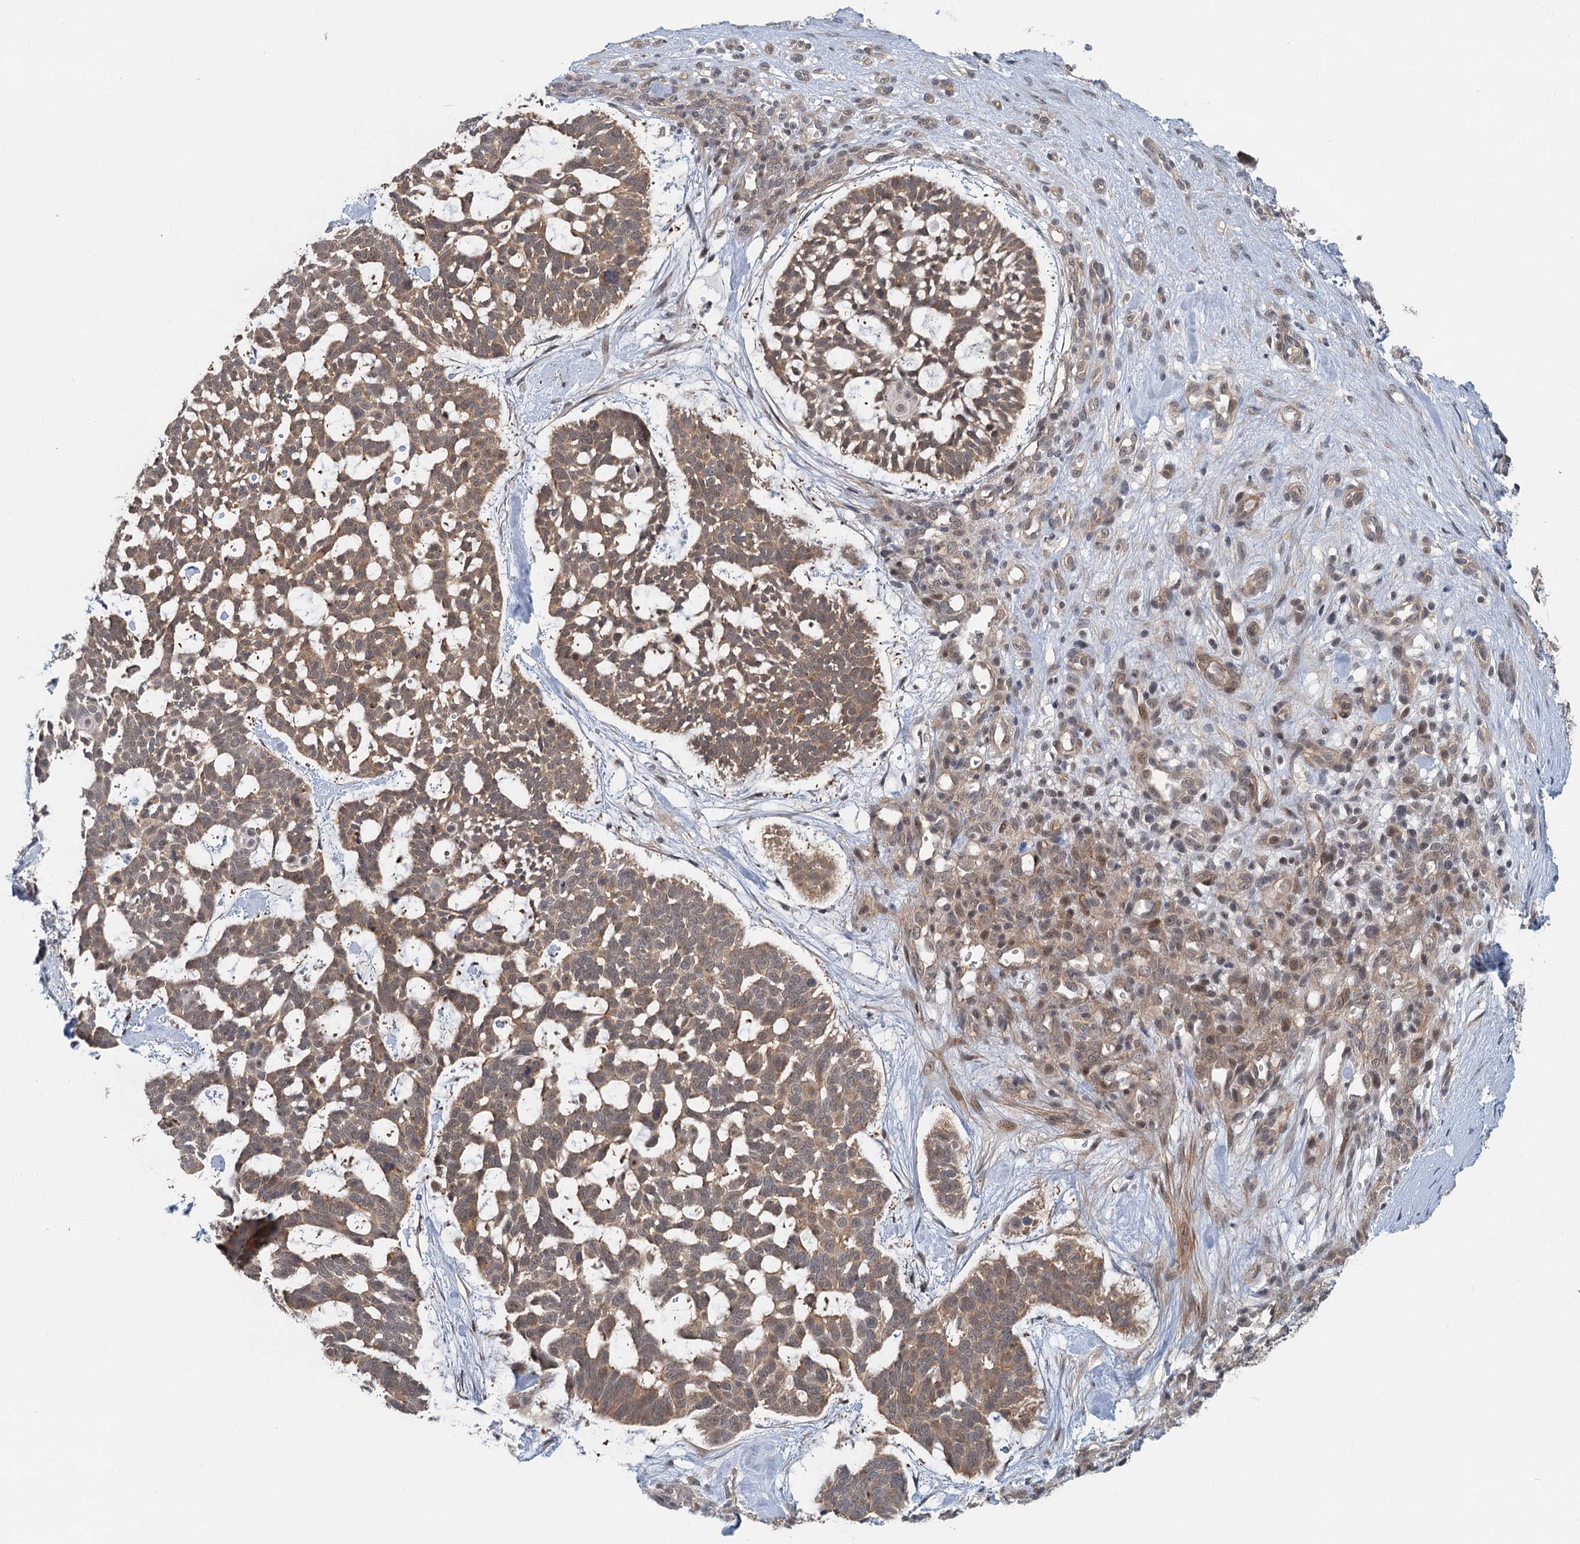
{"staining": {"intensity": "moderate", "quantity": ">75%", "location": "cytoplasmic/membranous,nuclear"}, "tissue": "skin cancer", "cell_type": "Tumor cells", "image_type": "cancer", "snomed": [{"axis": "morphology", "description": "Basal cell carcinoma"}, {"axis": "topography", "description": "Skin"}], "caption": "The histopathology image exhibits staining of skin cancer (basal cell carcinoma), revealing moderate cytoplasmic/membranous and nuclear protein staining (brown color) within tumor cells.", "gene": "TAS2R42", "patient": {"sex": "male", "age": 88}}